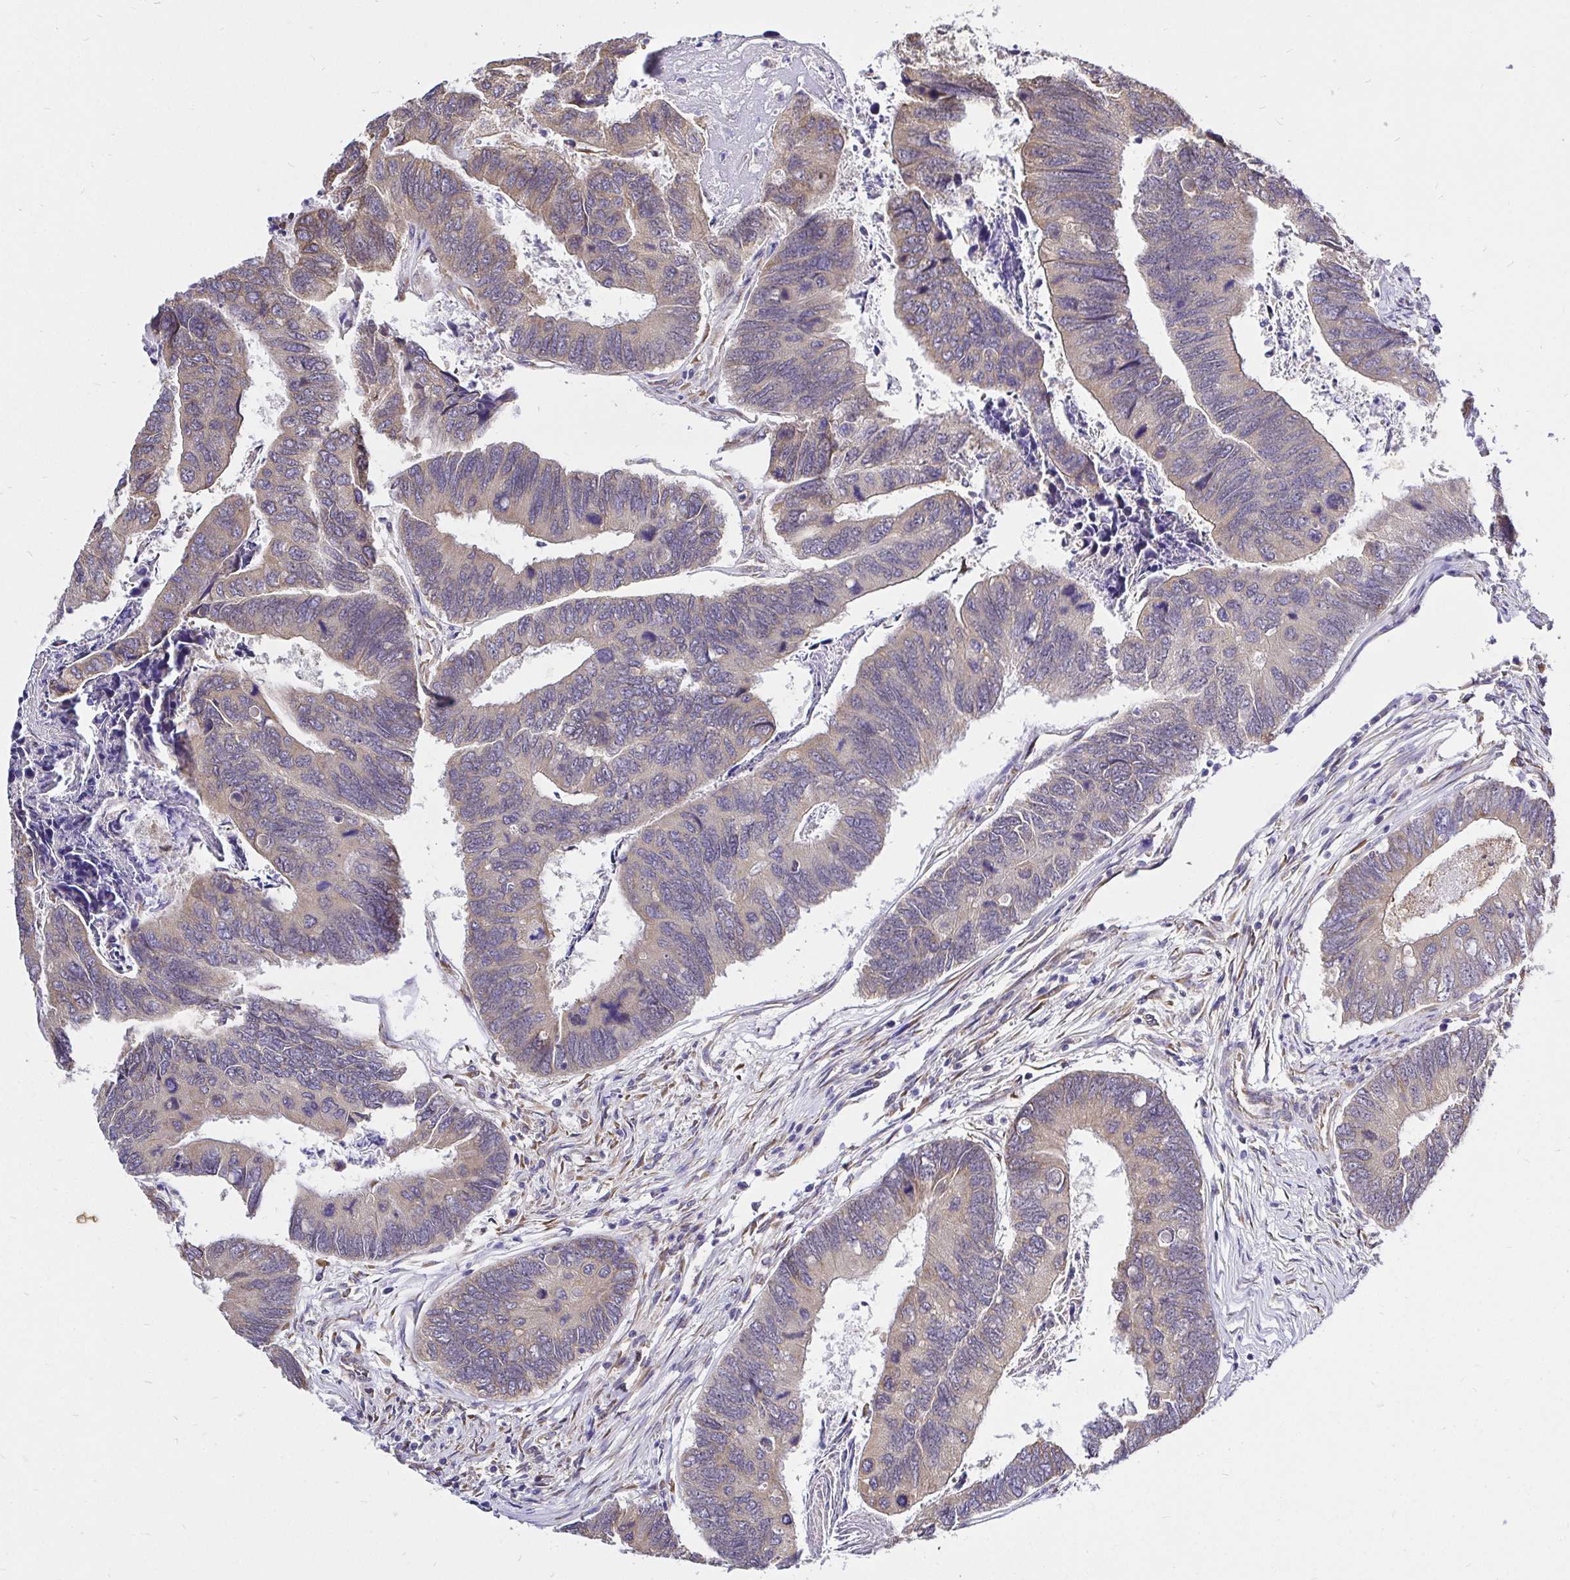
{"staining": {"intensity": "weak", "quantity": "25%-75%", "location": "cytoplasmic/membranous"}, "tissue": "colorectal cancer", "cell_type": "Tumor cells", "image_type": "cancer", "snomed": [{"axis": "morphology", "description": "Adenocarcinoma, NOS"}, {"axis": "topography", "description": "Colon"}], "caption": "Protein analysis of colorectal adenocarcinoma tissue exhibits weak cytoplasmic/membranous expression in approximately 25%-75% of tumor cells.", "gene": "CCDC122", "patient": {"sex": "female", "age": 67}}